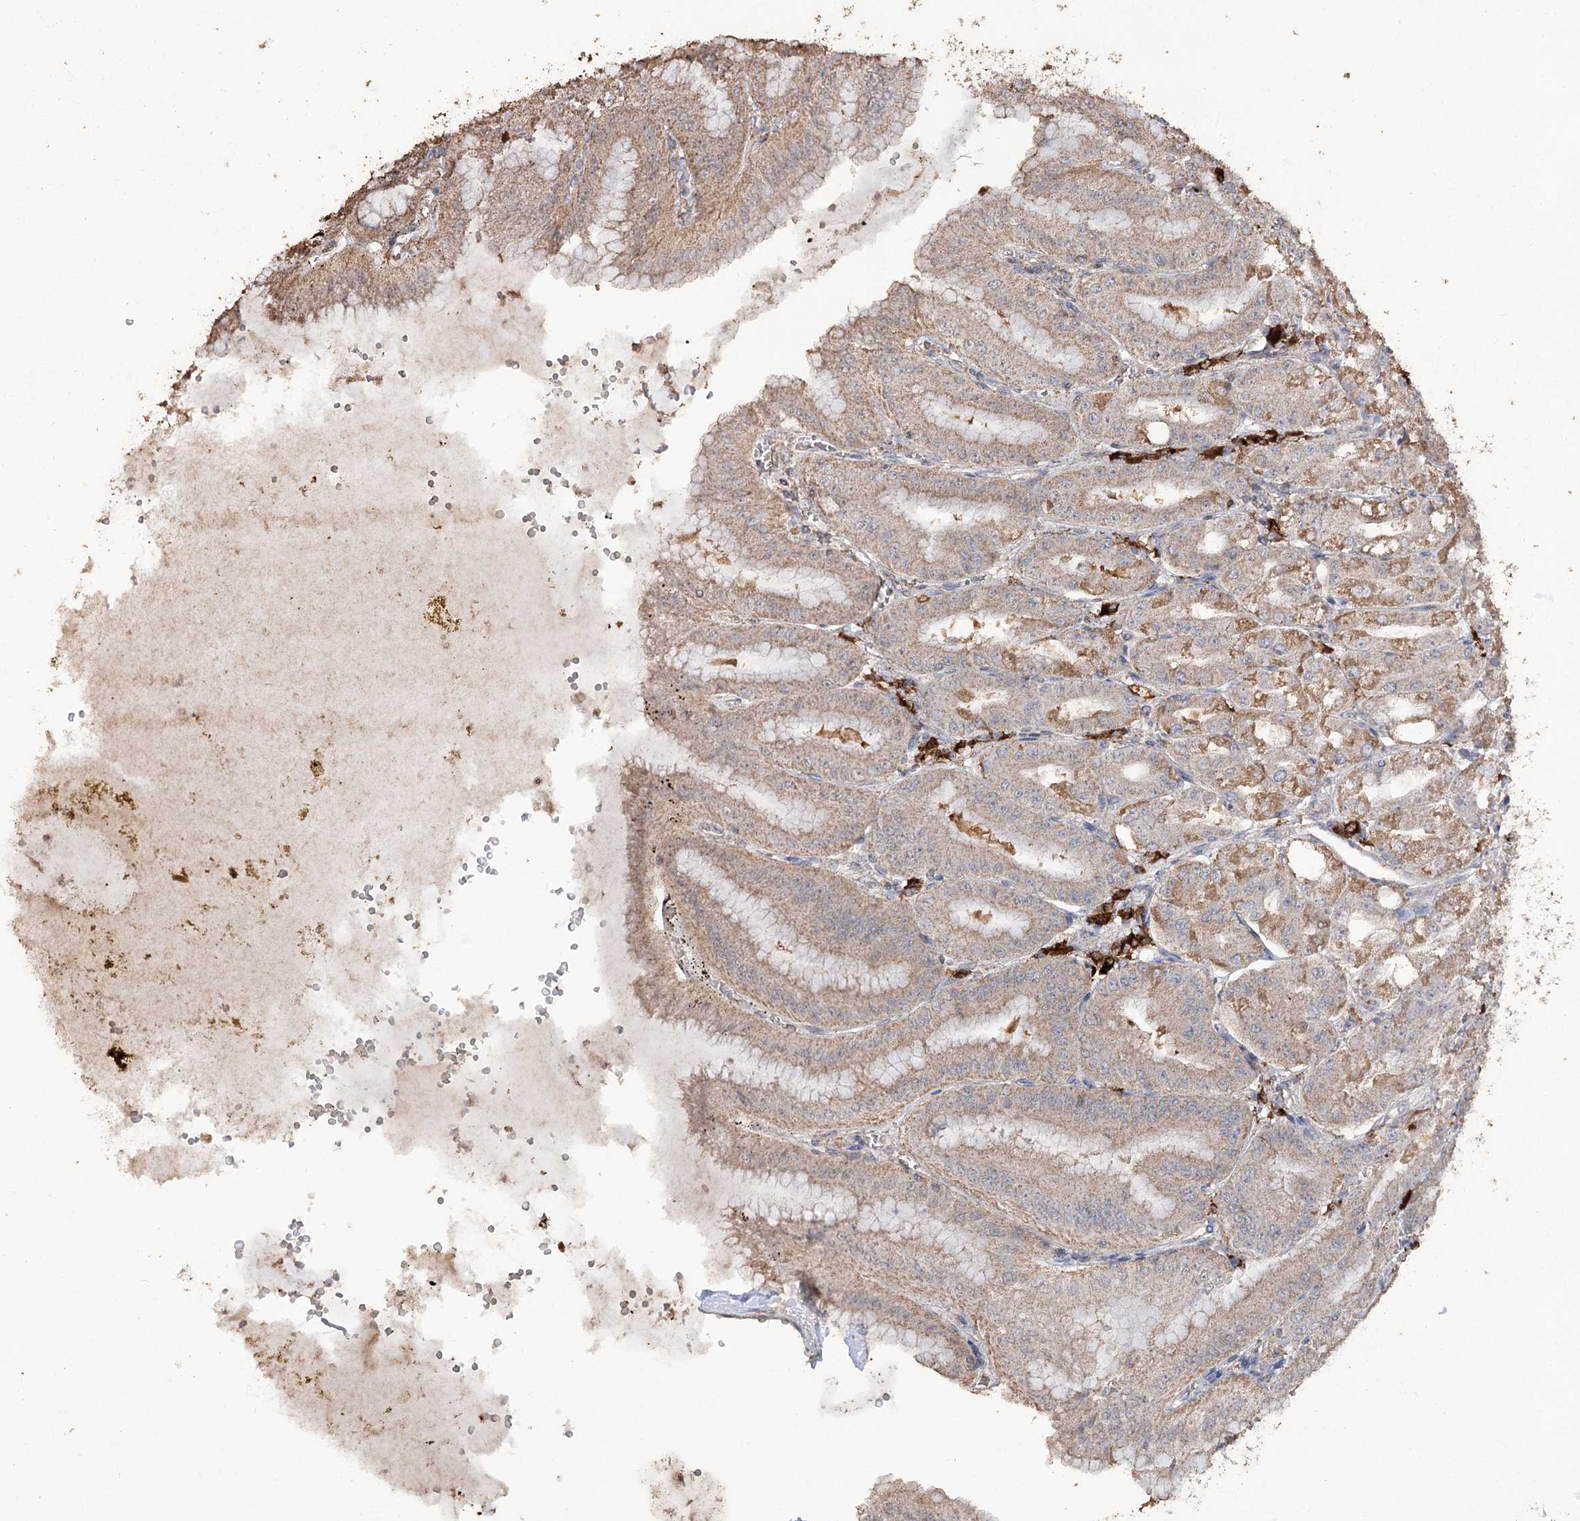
{"staining": {"intensity": "moderate", "quantity": ">75%", "location": "cytoplasmic/membranous"}, "tissue": "stomach", "cell_type": "Glandular cells", "image_type": "normal", "snomed": [{"axis": "morphology", "description": "Normal tissue, NOS"}, {"axis": "topography", "description": "Stomach, upper"}, {"axis": "topography", "description": "Stomach, lower"}], "caption": "A brown stain shows moderate cytoplasmic/membranous staining of a protein in glandular cells of normal human stomach.", "gene": "IREB2", "patient": {"sex": "male", "age": 71}}